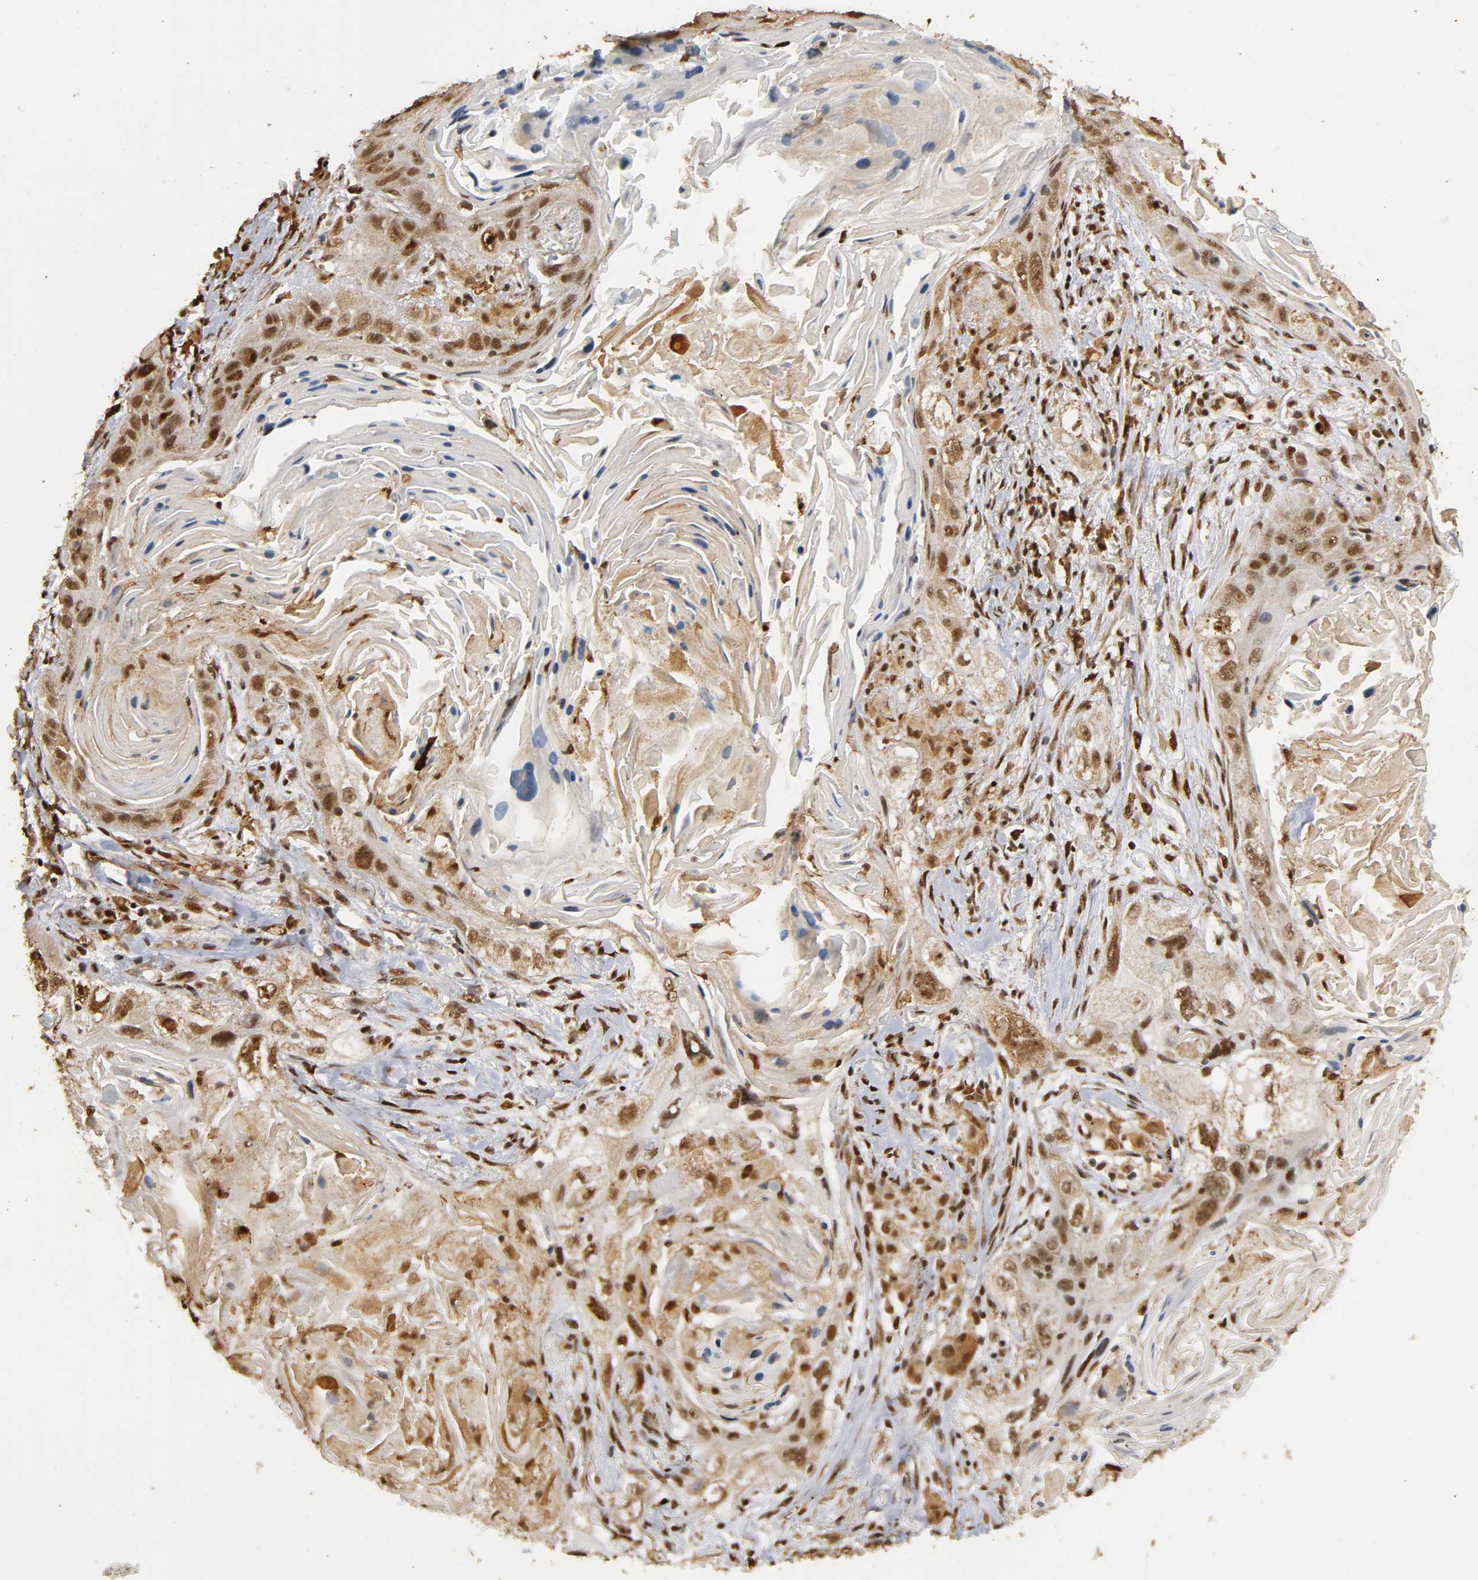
{"staining": {"intensity": "strong", "quantity": ">75%", "location": "cytoplasmic/membranous,nuclear"}, "tissue": "lung cancer", "cell_type": "Tumor cells", "image_type": "cancer", "snomed": [{"axis": "morphology", "description": "Squamous cell carcinoma, NOS"}, {"axis": "topography", "description": "Lung"}], "caption": "About >75% of tumor cells in squamous cell carcinoma (lung) display strong cytoplasmic/membranous and nuclear protein positivity as visualized by brown immunohistochemical staining.", "gene": "RNF122", "patient": {"sex": "female", "age": 67}}